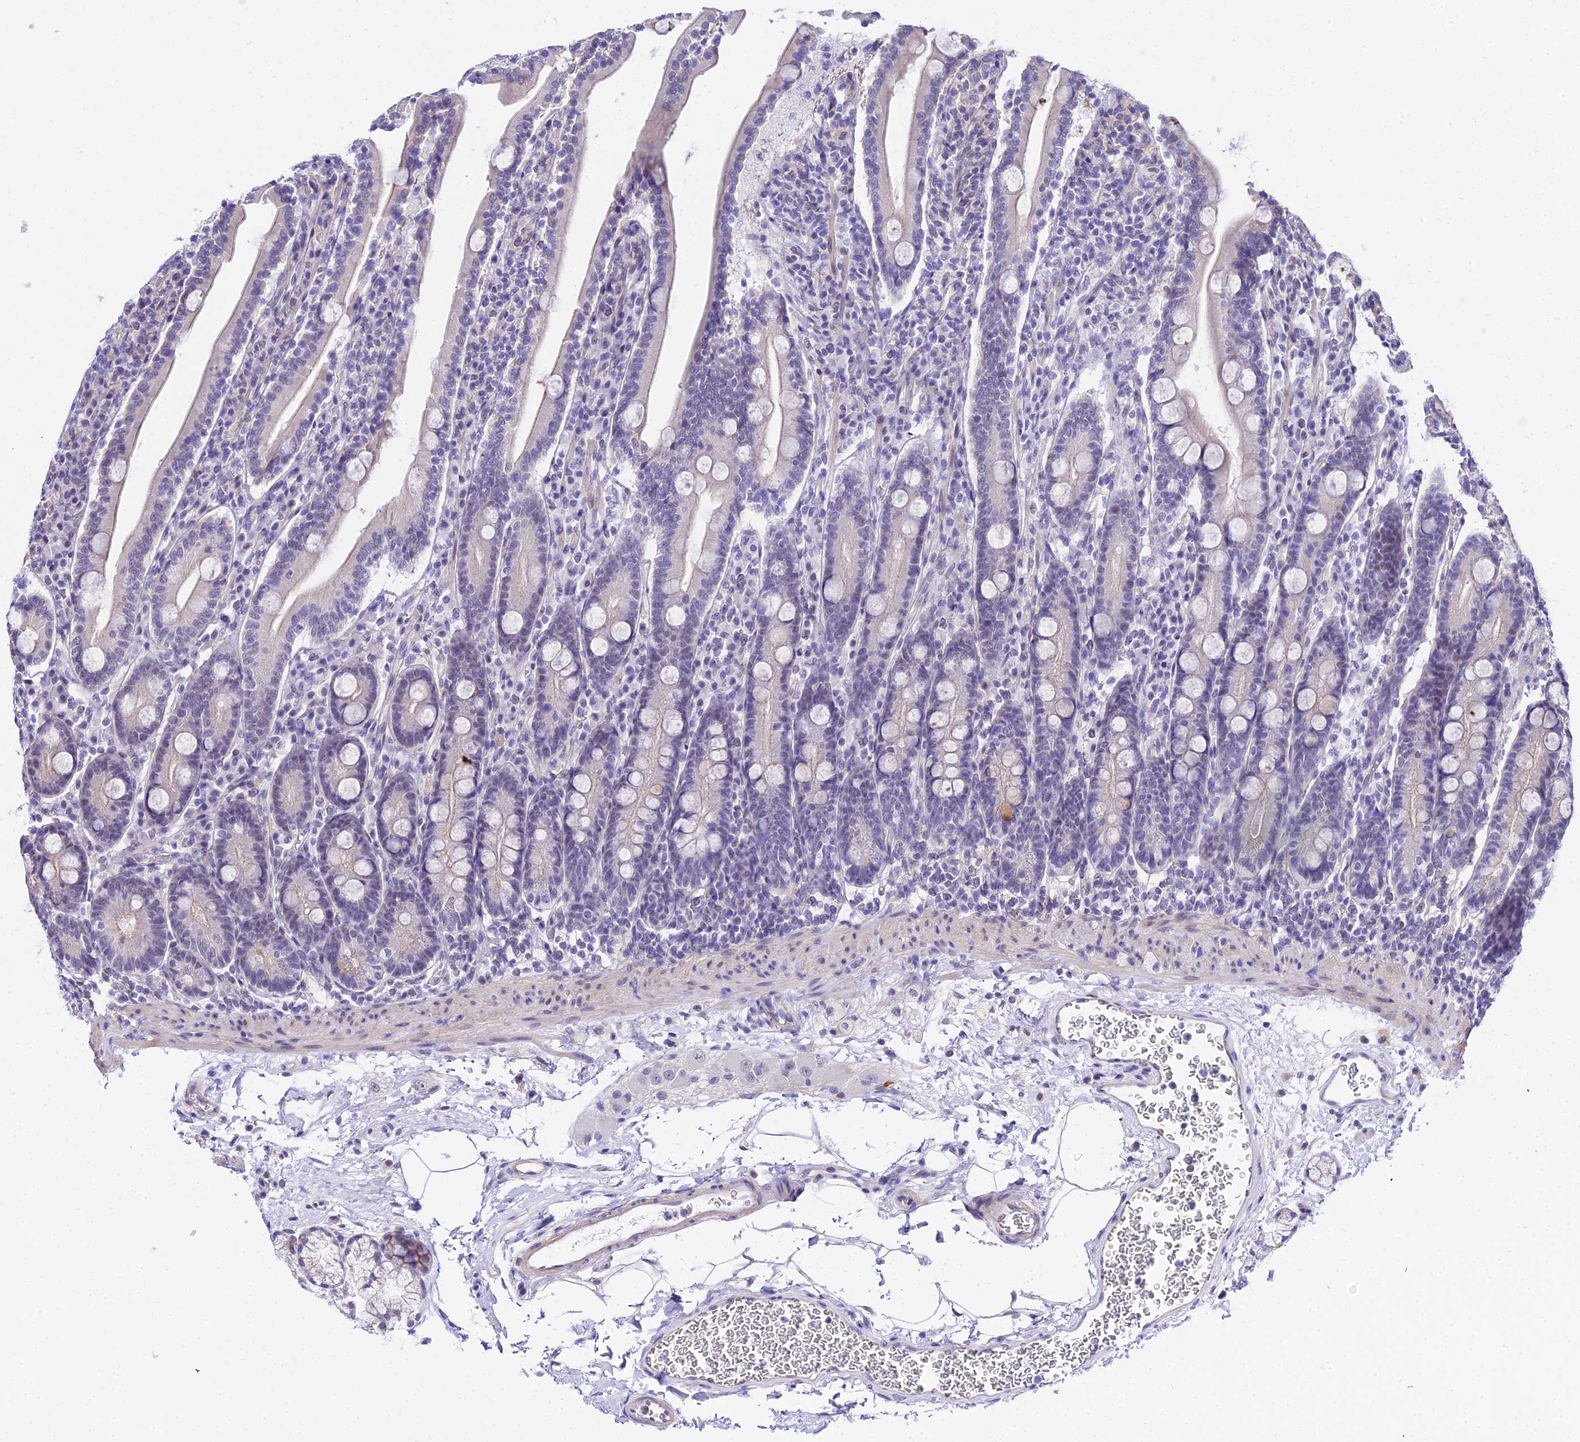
{"staining": {"intensity": "negative", "quantity": "none", "location": "none"}, "tissue": "duodenum", "cell_type": "Glandular cells", "image_type": "normal", "snomed": [{"axis": "morphology", "description": "Normal tissue, NOS"}, {"axis": "topography", "description": "Duodenum"}], "caption": "Immunohistochemical staining of unremarkable human duodenum reveals no significant expression in glandular cells.", "gene": "ZNF628", "patient": {"sex": "male", "age": 35}}